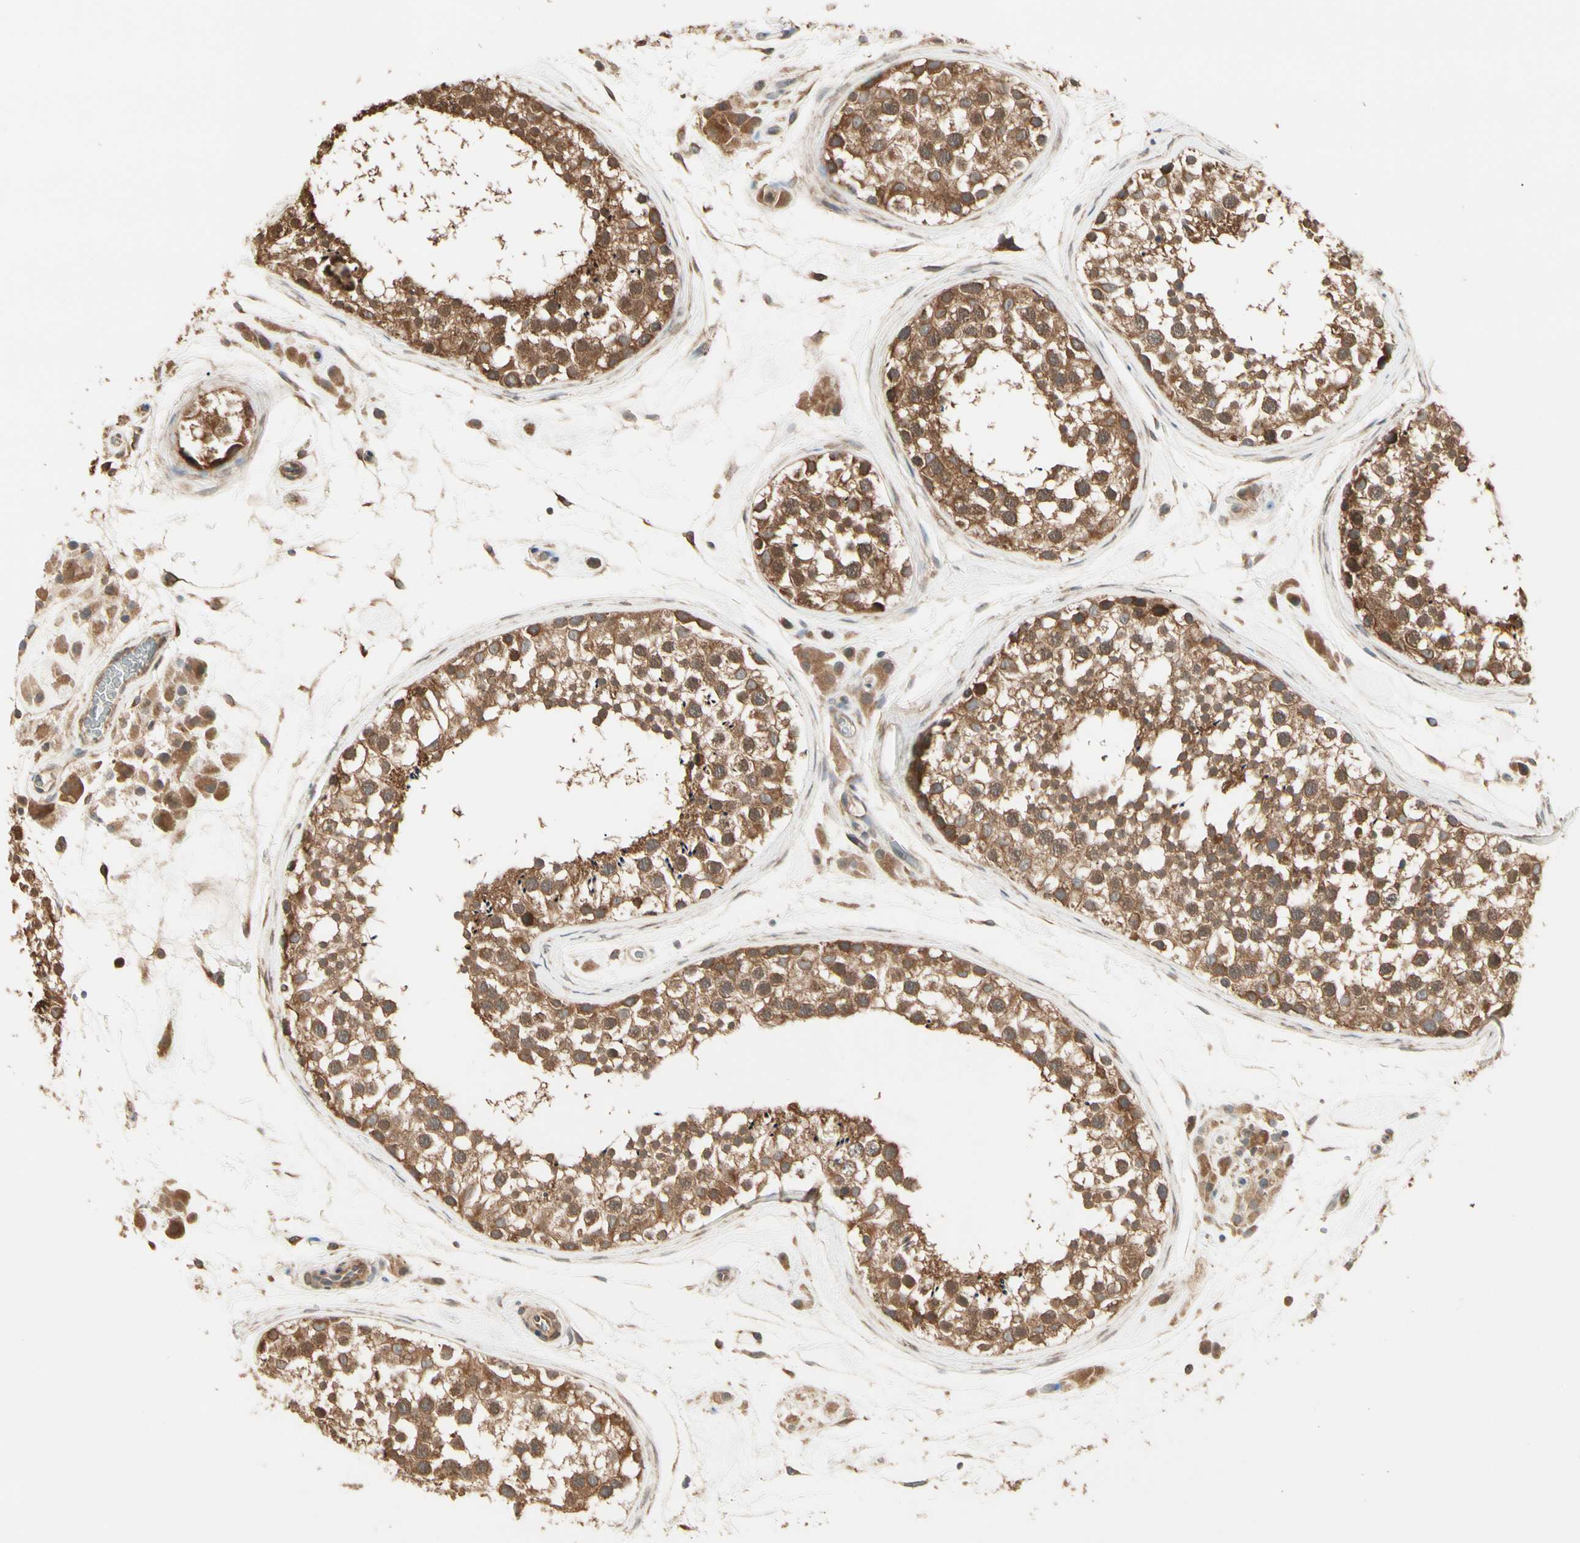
{"staining": {"intensity": "strong", "quantity": ">75%", "location": "cytoplasmic/membranous"}, "tissue": "testis", "cell_type": "Cells in seminiferous ducts", "image_type": "normal", "snomed": [{"axis": "morphology", "description": "Normal tissue, NOS"}, {"axis": "topography", "description": "Testis"}], "caption": "Strong cytoplasmic/membranous positivity for a protein is present in about >75% of cells in seminiferous ducts of normal testis using immunohistochemistry.", "gene": "IRAG1", "patient": {"sex": "male", "age": 46}}